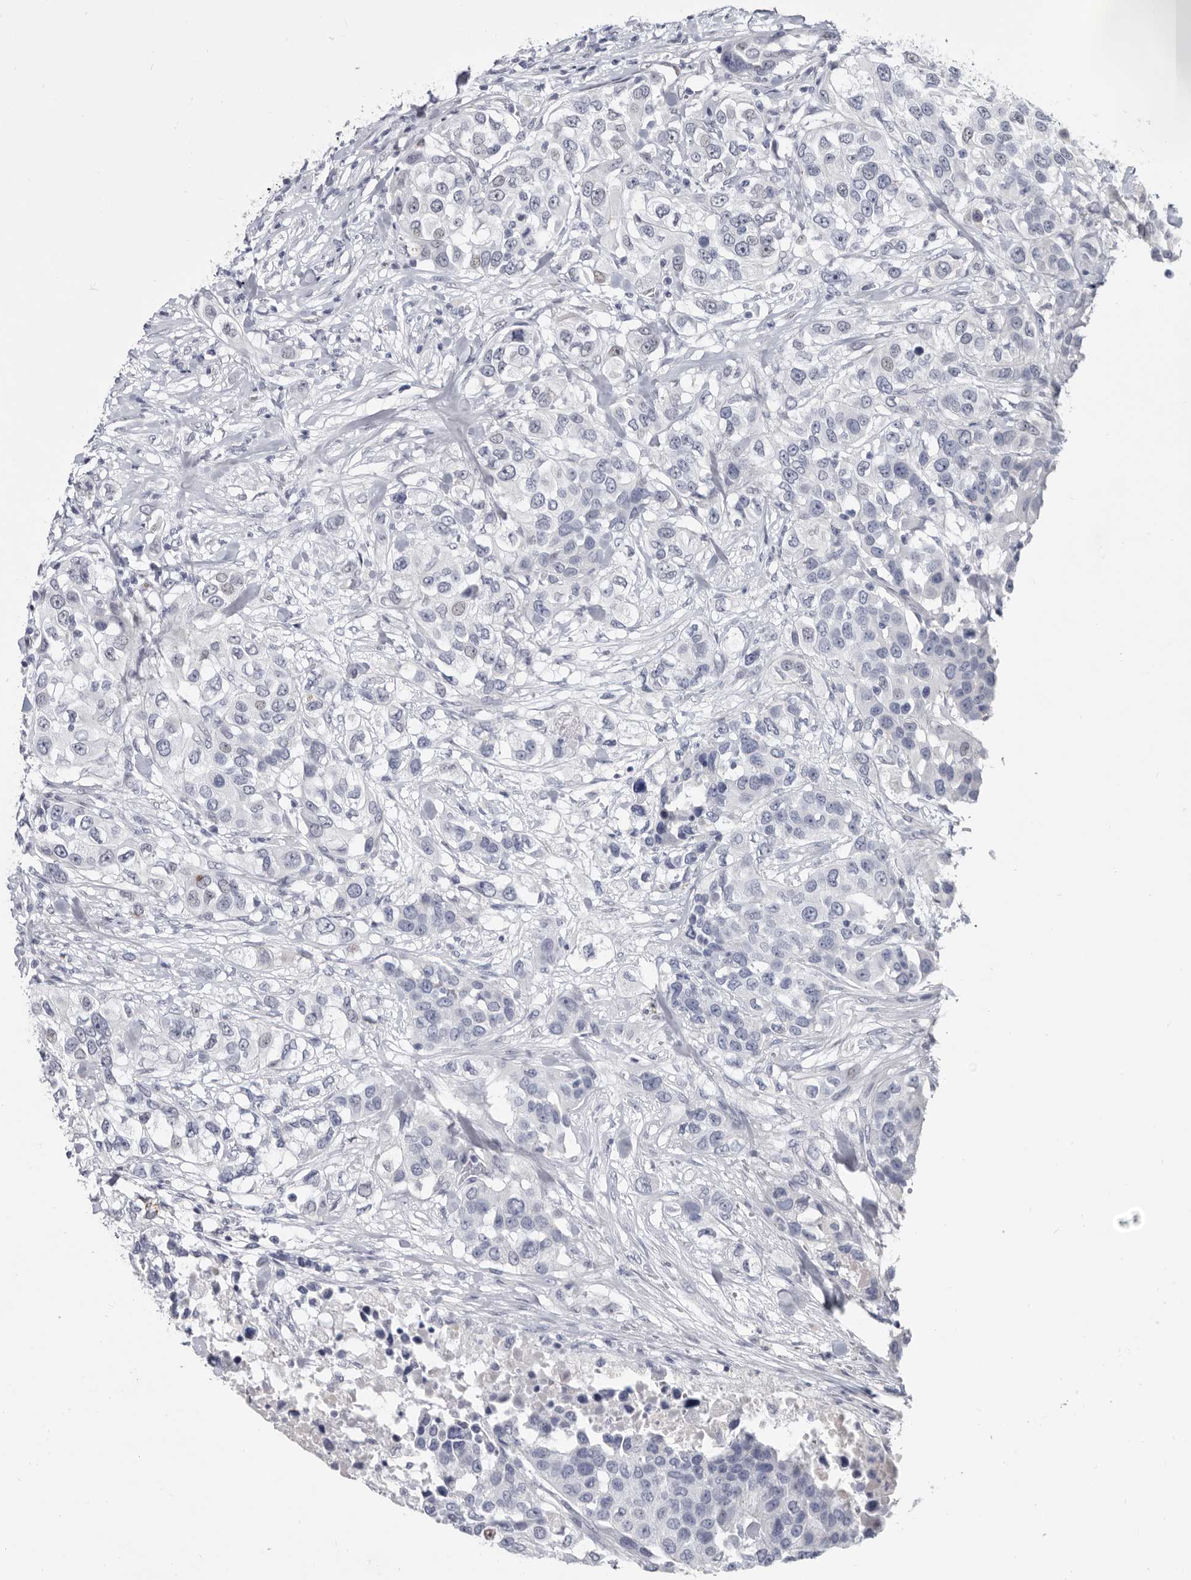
{"staining": {"intensity": "negative", "quantity": "none", "location": "none"}, "tissue": "urothelial cancer", "cell_type": "Tumor cells", "image_type": "cancer", "snomed": [{"axis": "morphology", "description": "Urothelial carcinoma, High grade"}, {"axis": "topography", "description": "Urinary bladder"}], "caption": "IHC of urothelial carcinoma (high-grade) shows no staining in tumor cells.", "gene": "WRAP73", "patient": {"sex": "female", "age": 80}}